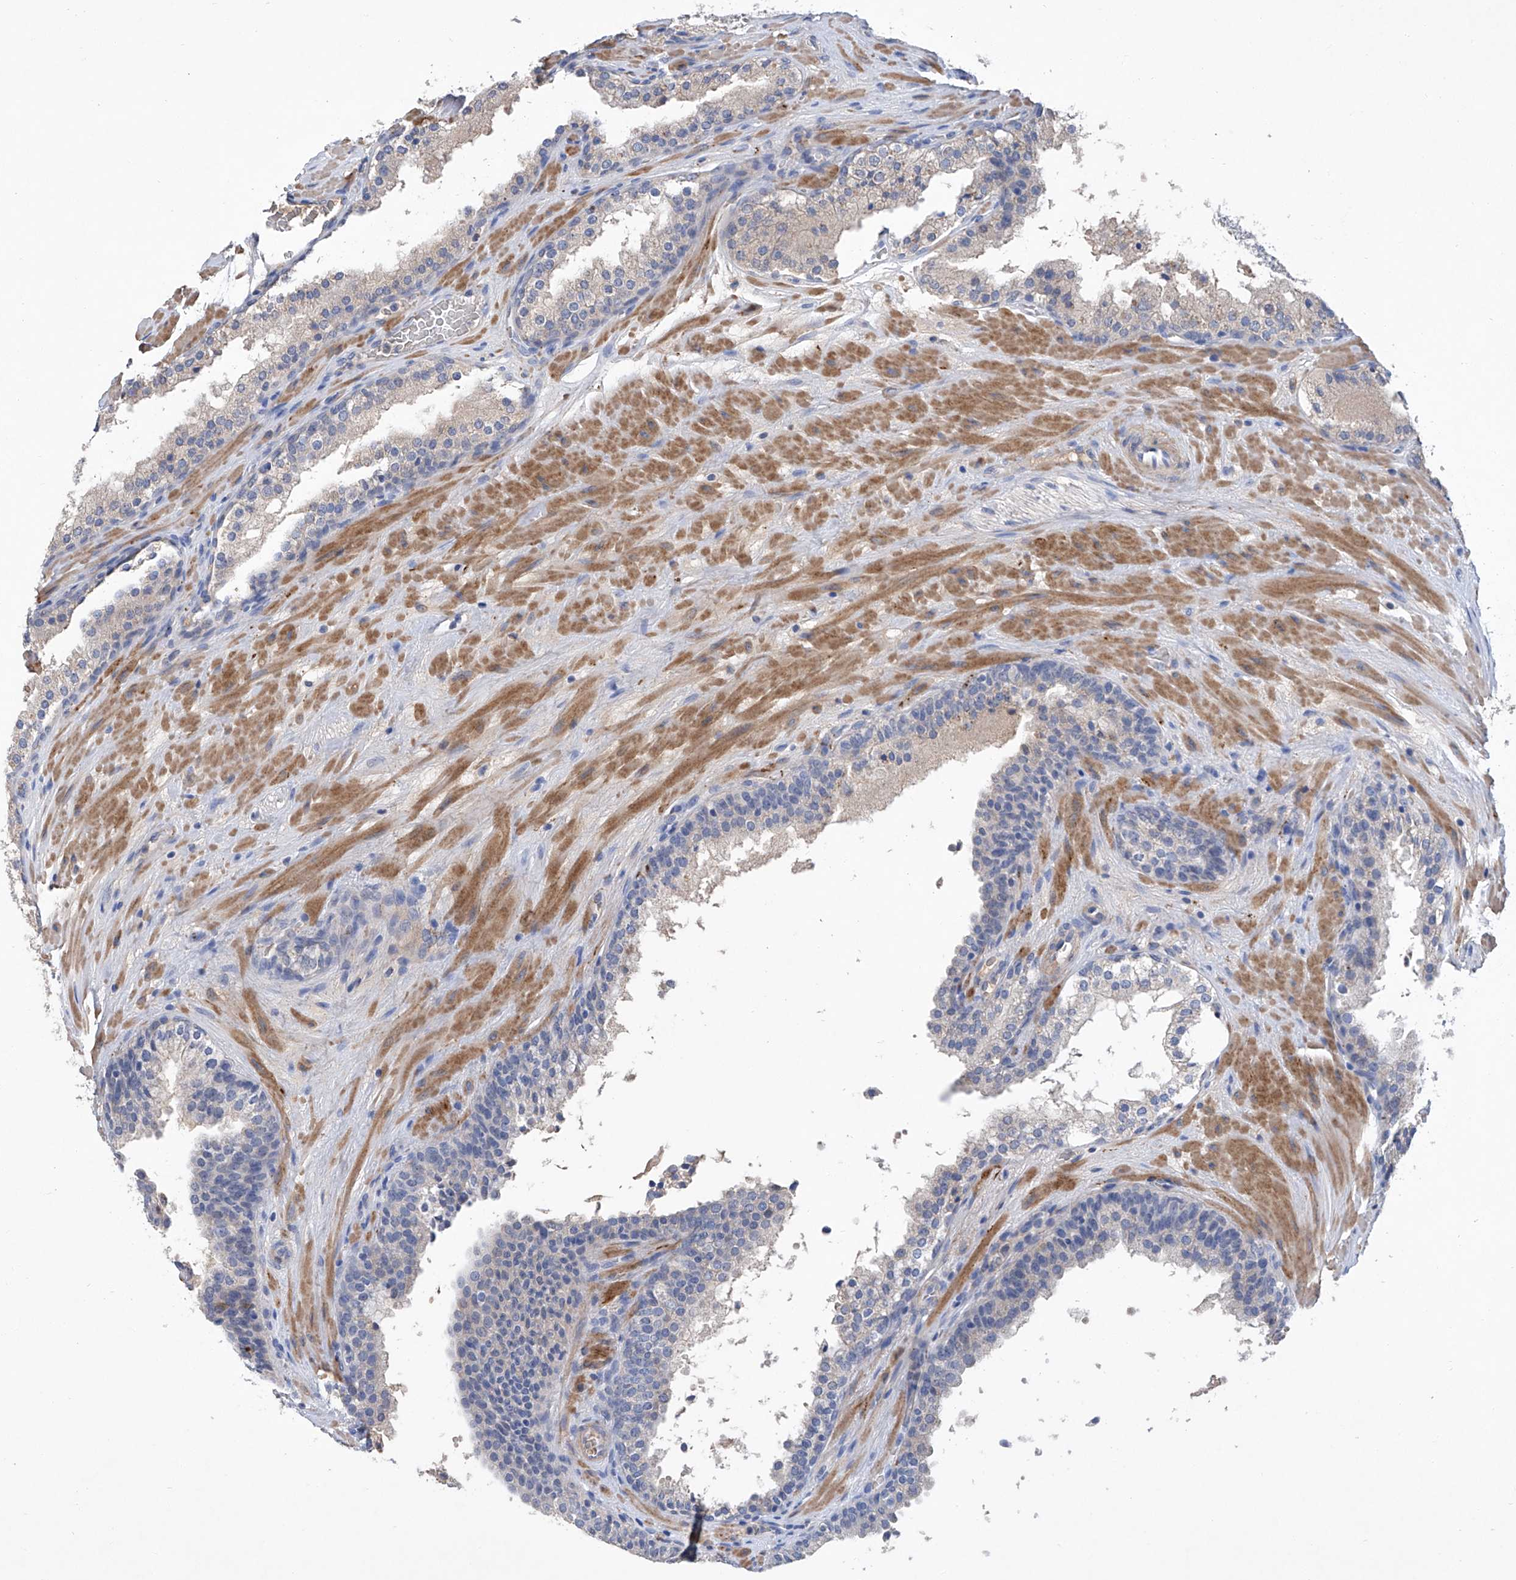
{"staining": {"intensity": "negative", "quantity": "none", "location": "none"}, "tissue": "prostate cancer", "cell_type": "Tumor cells", "image_type": "cancer", "snomed": [{"axis": "morphology", "description": "Adenocarcinoma, High grade"}, {"axis": "topography", "description": "Prostate"}], "caption": "An immunohistochemistry histopathology image of high-grade adenocarcinoma (prostate) is shown. There is no staining in tumor cells of high-grade adenocarcinoma (prostate).", "gene": "GPT", "patient": {"sex": "male", "age": 56}}